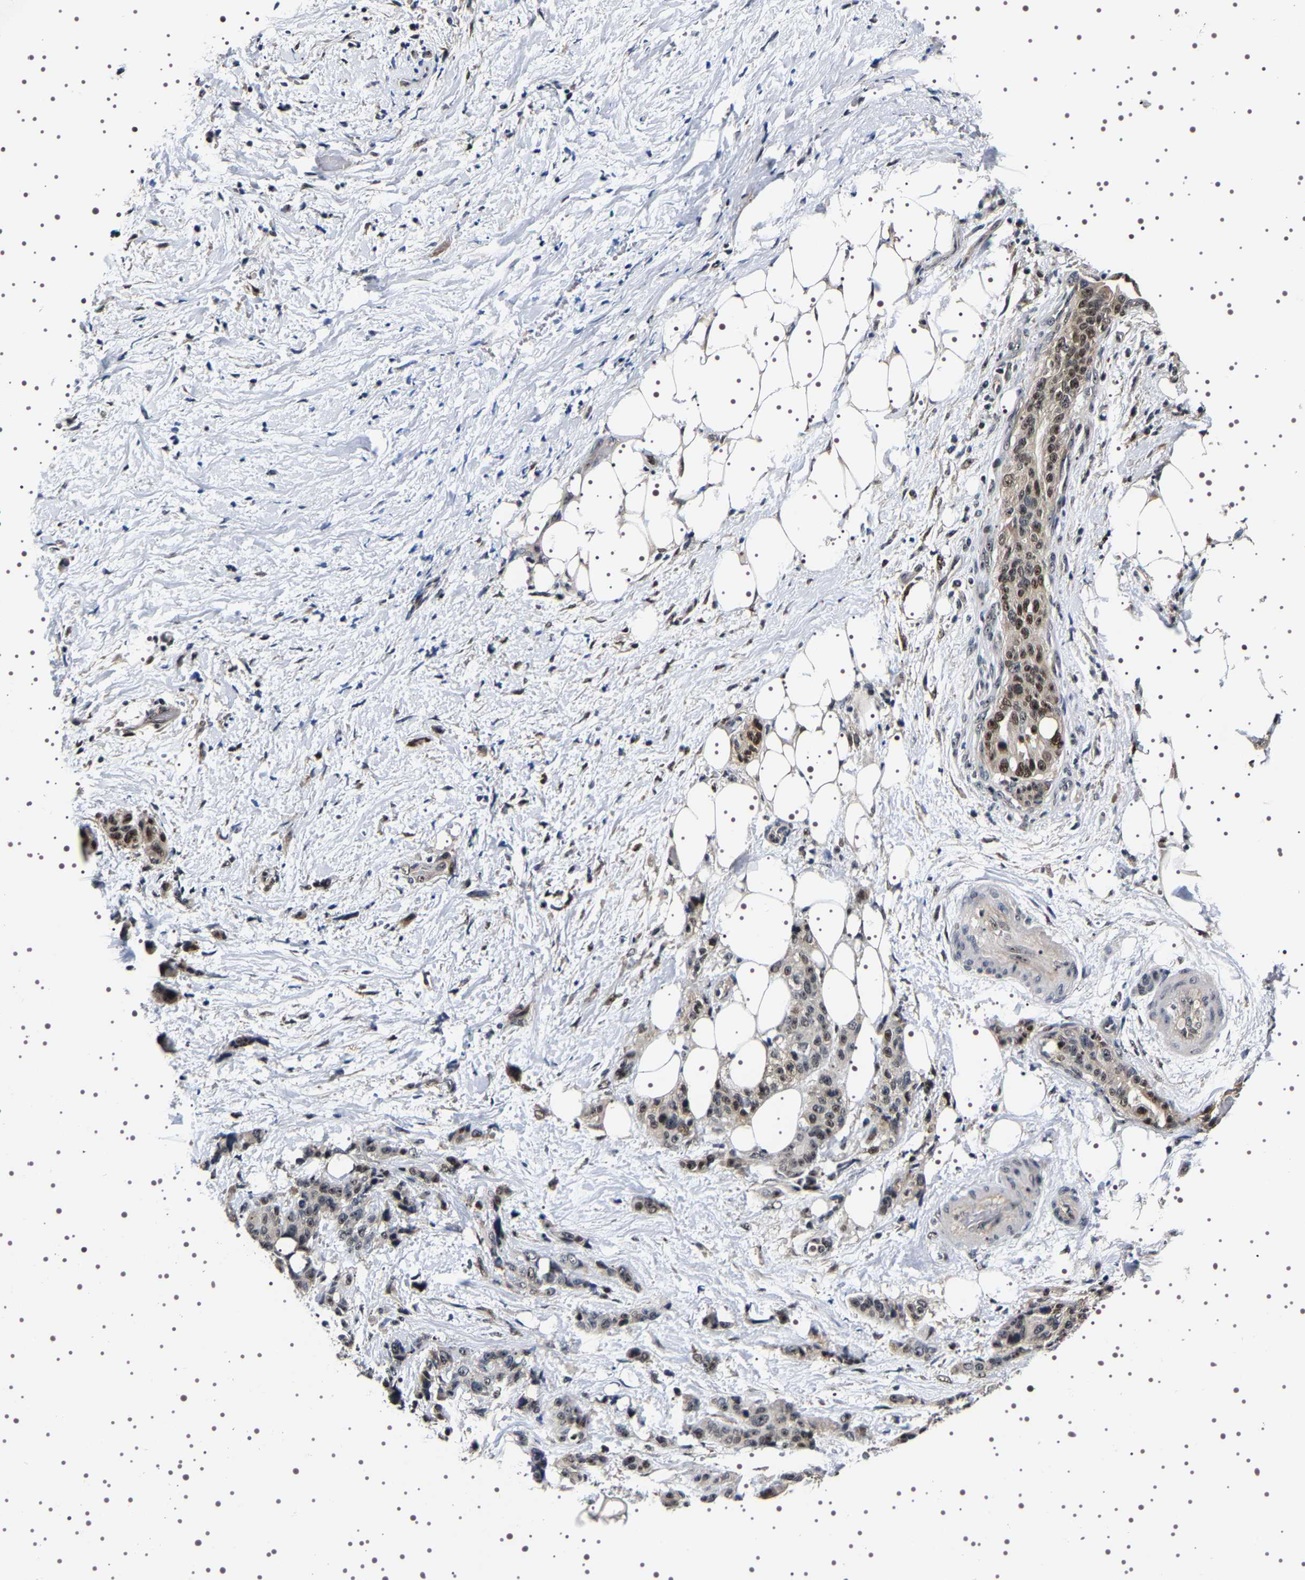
{"staining": {"intensity": "strong", "quantity": "25%-75%", "location": "nuclear"}, "tissue": "pancreatic cancer", "cell_type": "Tumor cells", "image_type": "cancer", "snomed": [{"axis": "morphology", "description": "Adenocarcinoma, NOS"}, {"axis": "topography", "description": "Pancreas"}], "caption": "Pancreatic adenocarcinoma was stained to show a protein in brown. There is high levels of strong nuclear expression in approximately 25%-75% of tumor cells. The protein is stained brown, and the nuclei are stained in blue (DAB IHC with brightfield microscopy, high magnification).", "gene": "GNL3", "patient": {"sex": "male", "age": 46}}